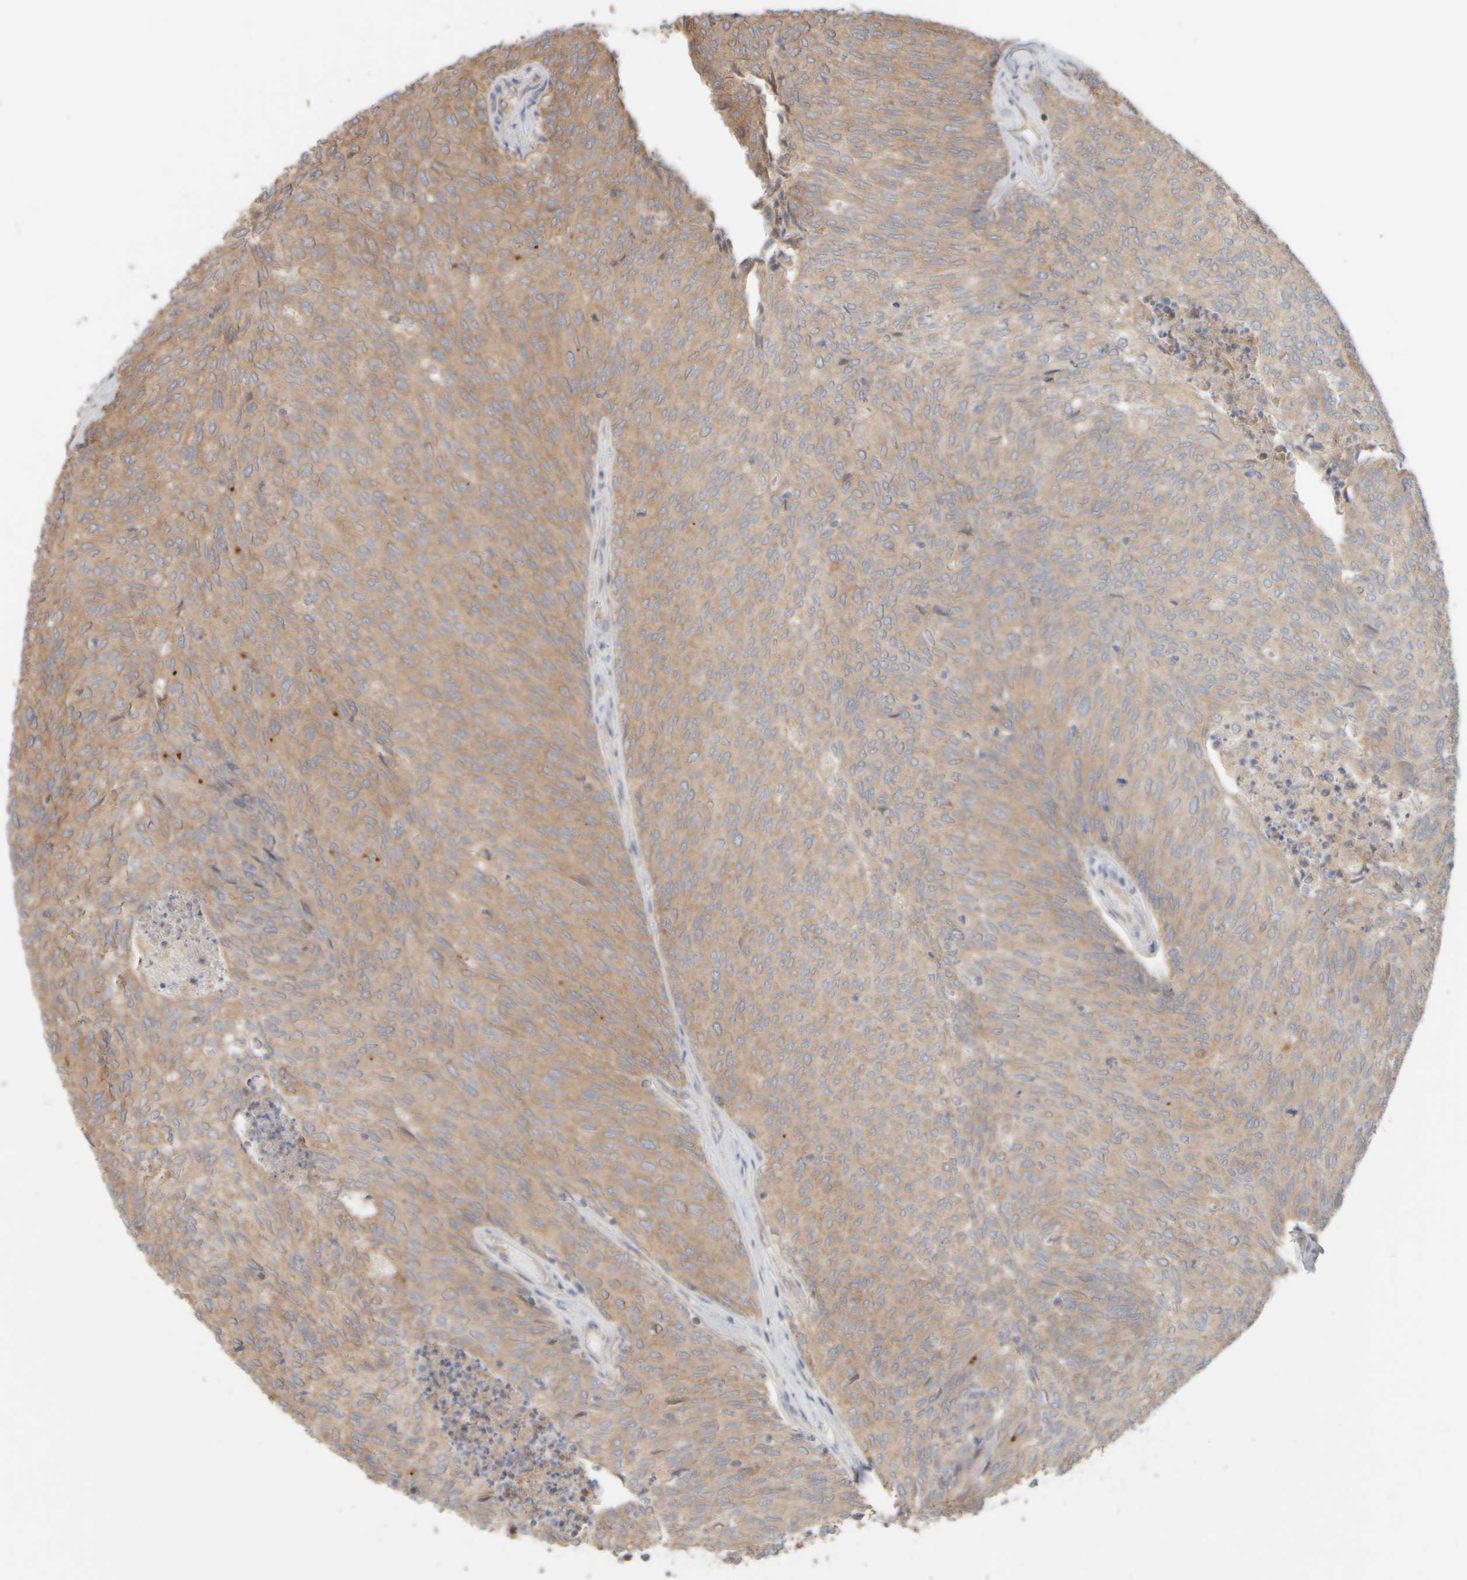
{"staining": {"intensity": "weak", "quantity": ">75%", "location": "cytoplasmic/membranous"}, "tissue": "urothelial cancer", "cell_type": "Tumor cells", "image_type": "cancer", "snomed": [{"axis": "morphology", "description": "Urothelial carcinoma, Low grade"}, {"axis": "topography", "description": "Urinary bladder"}], "caption": "Human urothelial cancer stained with a protein marker displays weak staining in tumor cells.", "gene": "EIF2B3", "patient": {"sex": "female", "age": 79}}